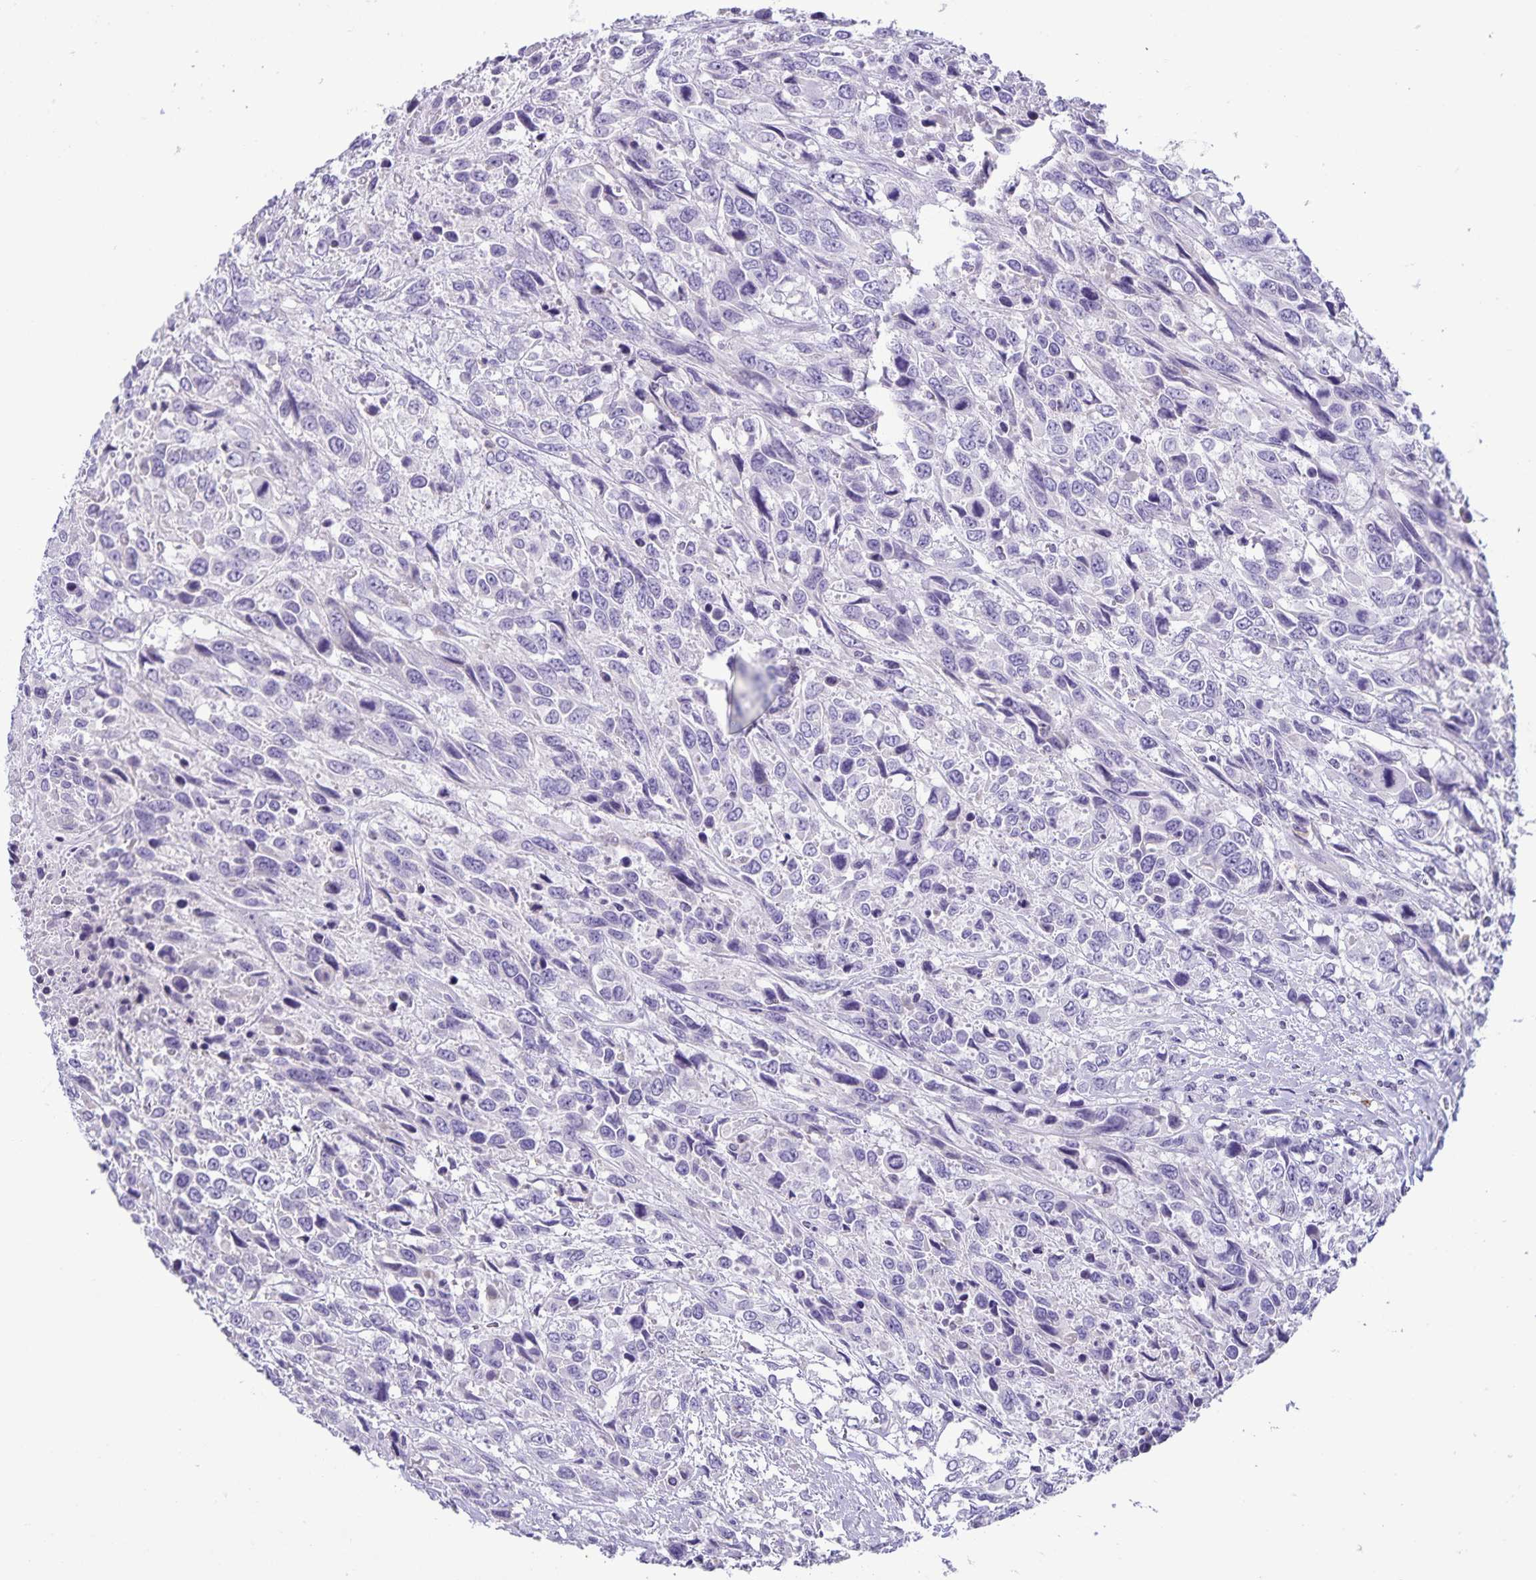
{"staining": {"intensity": "negative", "quantity": "none", "location": "none"}, "tissue": "urothelial cancer", "cell_type": "Tumor cells", "image_type": "cancer", "snomed": [{"axis": "morphology", "description": "Urothelial carcinoma, High grade"}, {"axis": "topography", "description": "Urinary bladder"}], "caption": "Immunohistochemistry (IHC) of human urothelial carcinoma (high-grade) displays no positivity in tumor cells. The staining is performed using DAB brown chromogen with nuclei counter-stained in using hematoxylin.", "gene": "IBTK", "patient": {"sex": "female", "age": 70}}